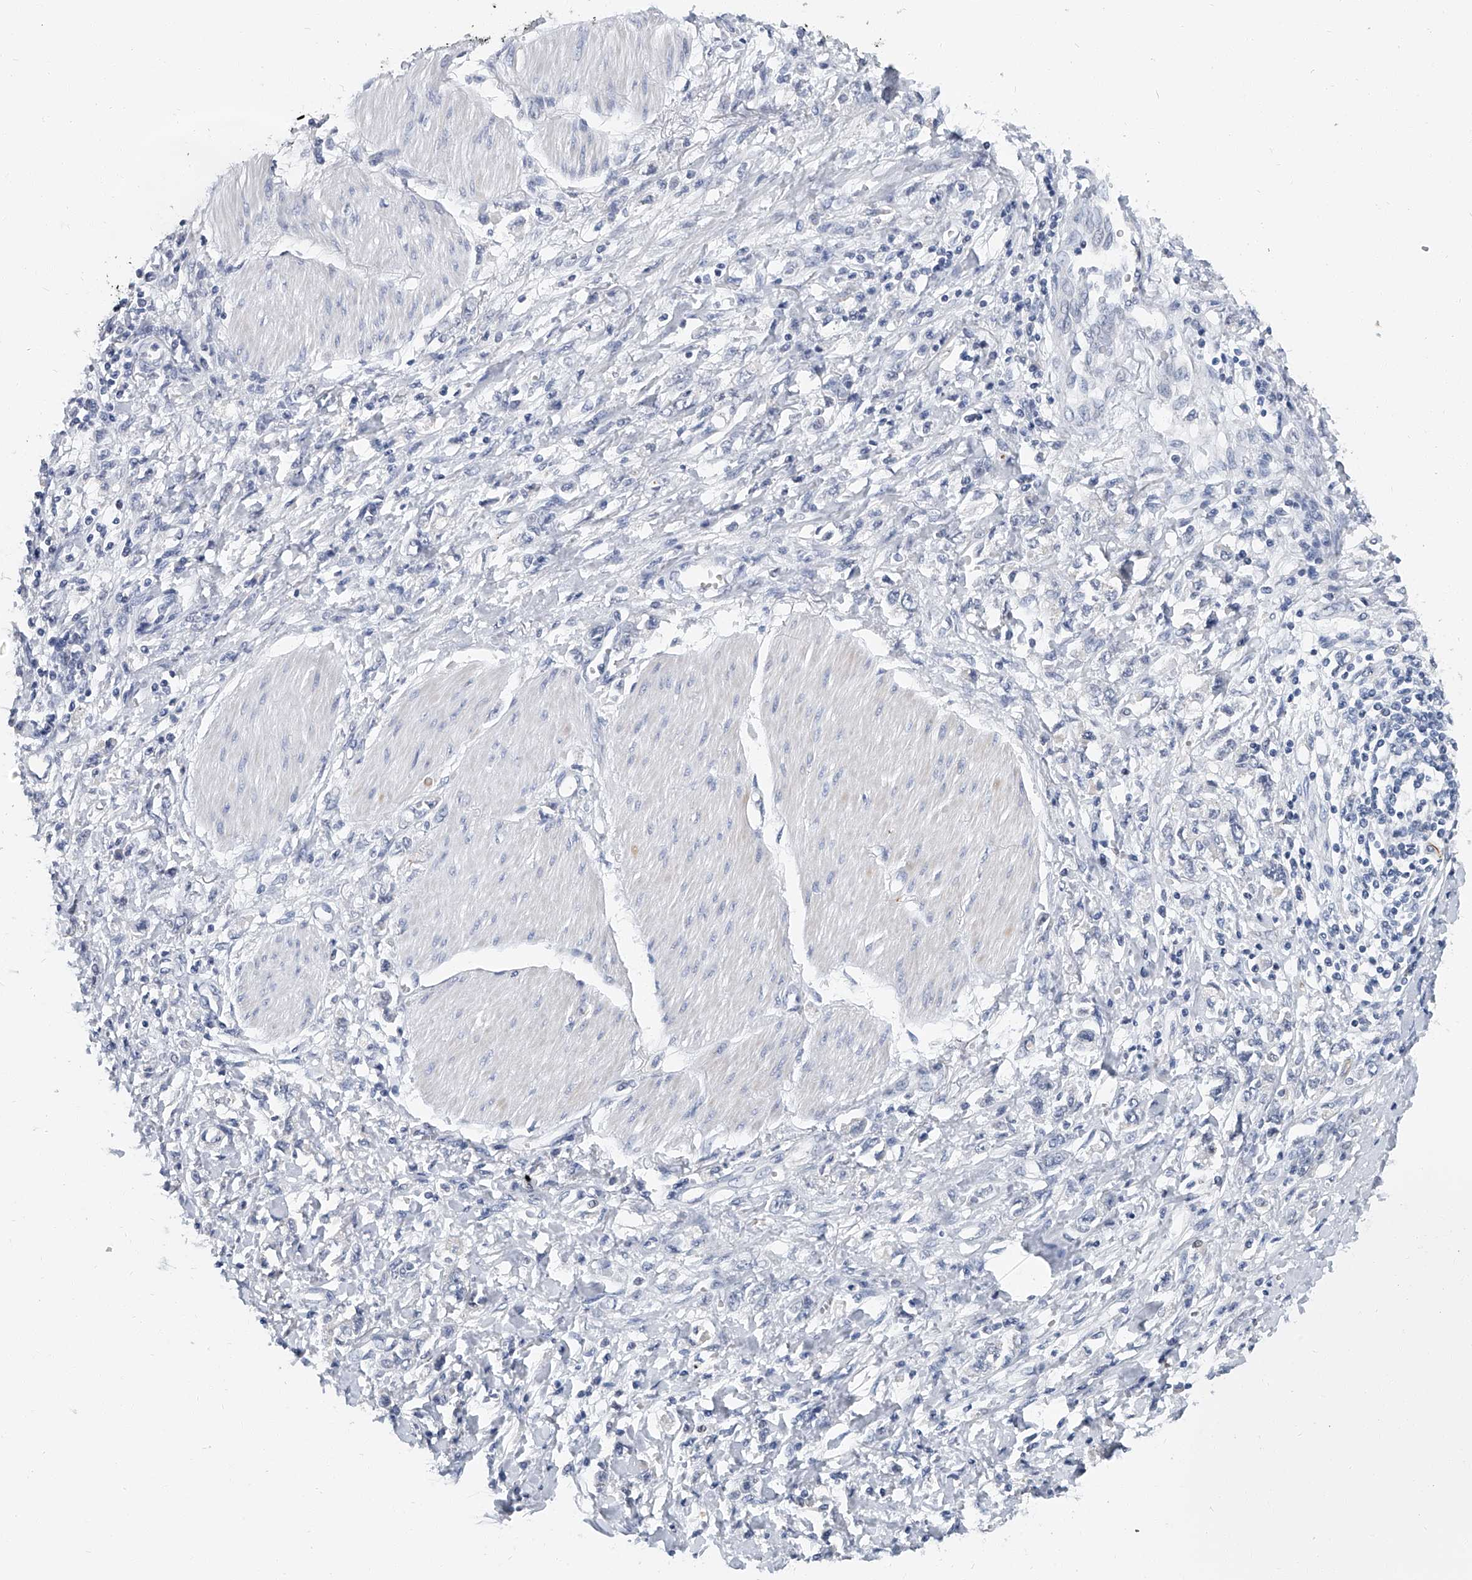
{"staining": {"intensity": "negative", "quantity": "none", "location": "none"}, "tissue": "stomach cancer", "cell_type": "Tumor cells", "image_type": "cancer", "snomed": [{"axis": "morphology", "description": "Adenocarcinoma, NOS"}, {"axis": "topography", "description": "Stomach"}], "caption": "This photomicrograph is of stomach adenocarcinoma stained with immunohistochemistry to label a protein in brown with the nuclei are counter-stained blue. There is no positivity in tumor cells.", "gene": "KIRREL1", "patient": {"sex": "female", "age": 76}}